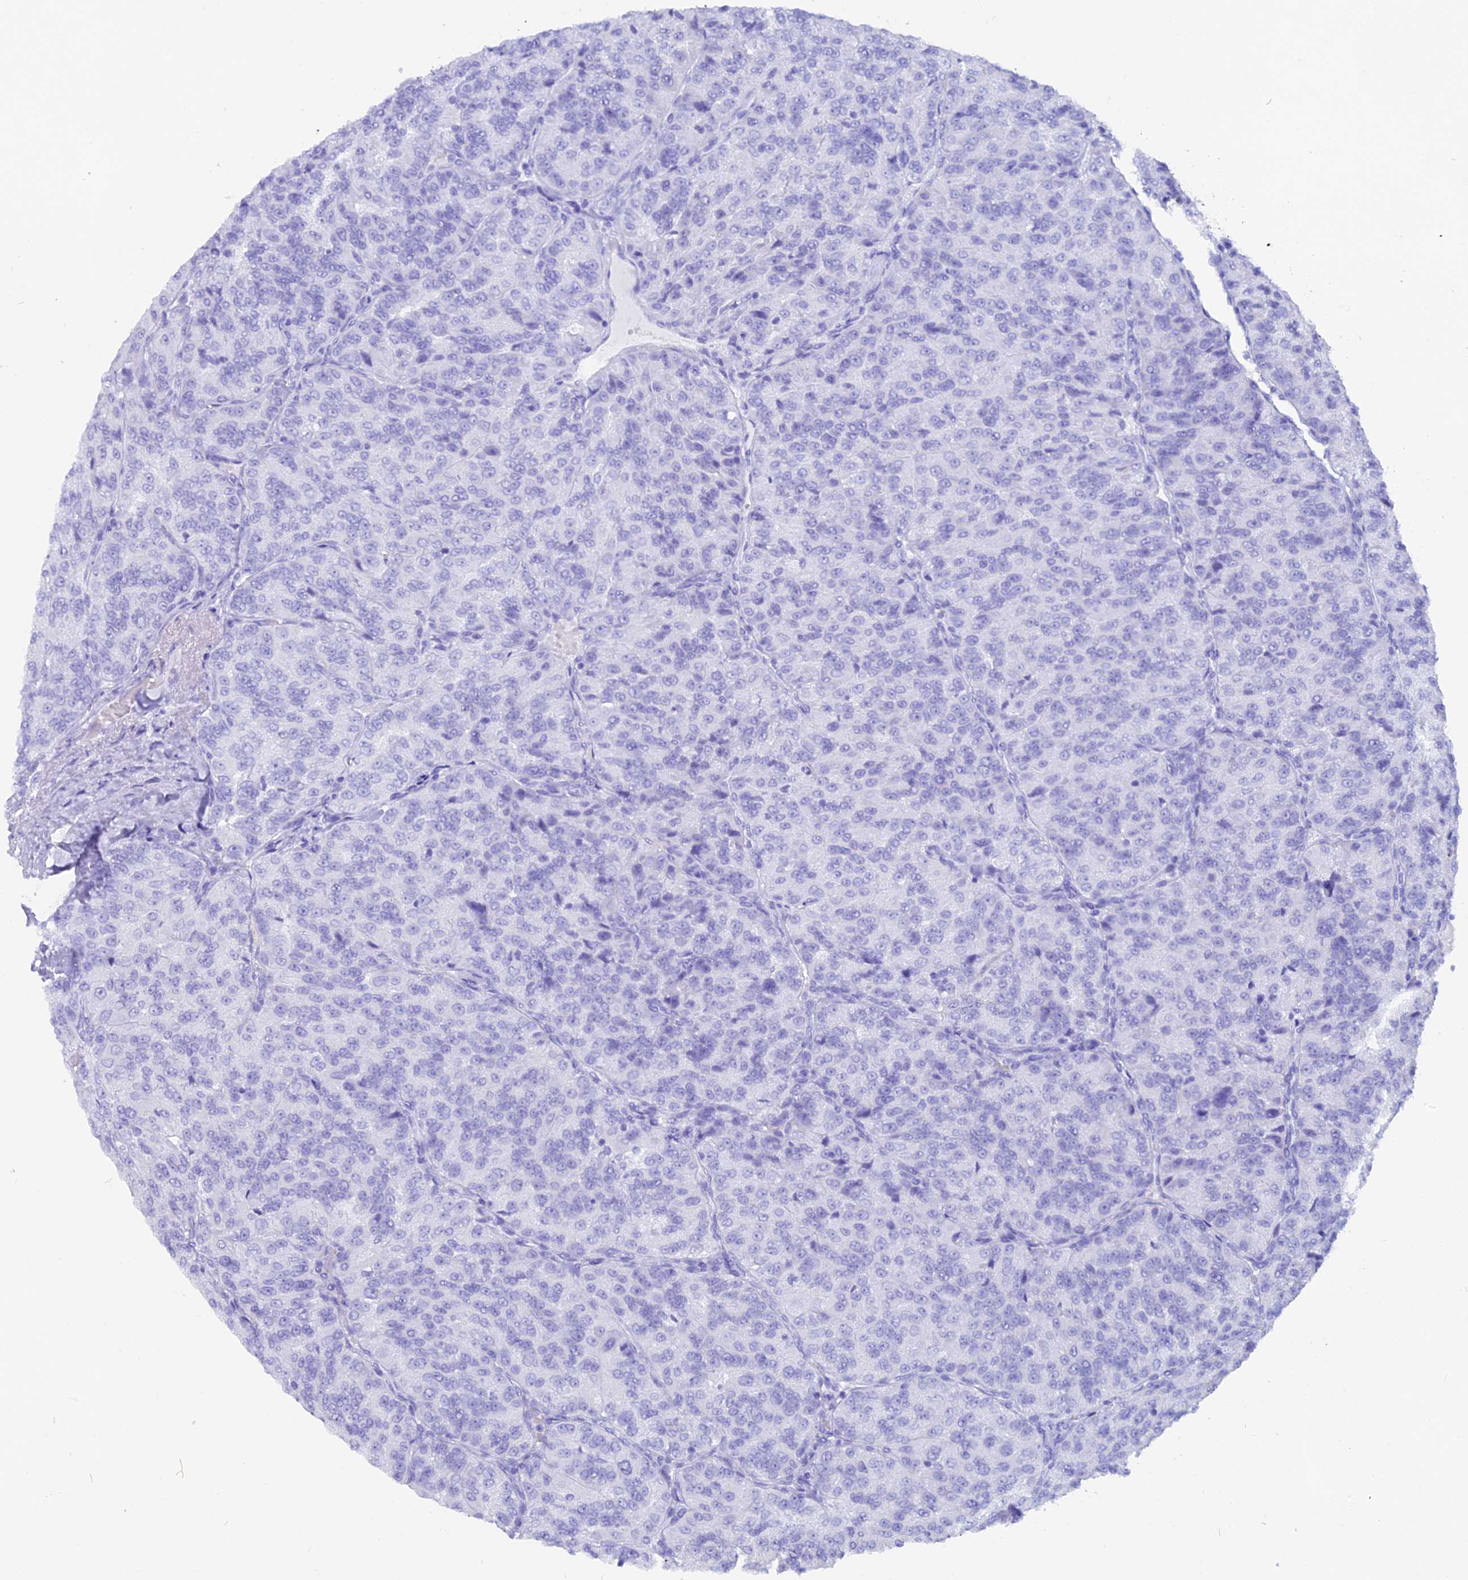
{"staining": {"intensity": "negative", "quantity": "none", "location": "none"}, "tissue": "renal cancer", "cell_type": "Tumor cells", "image_type": "cancer", "snomed": [{"axis": "morphology", "description": "Adenocarcinoma, NOS"}, {"axis": "topography", "description": "Kidney"}], "caption": "Renal adenocarcinoma was stained to show a protein in brown. There is no significant positivity in tumor cells.", "gene": "ANKRD29", "patient": {"sex": "female", "age": 63}}